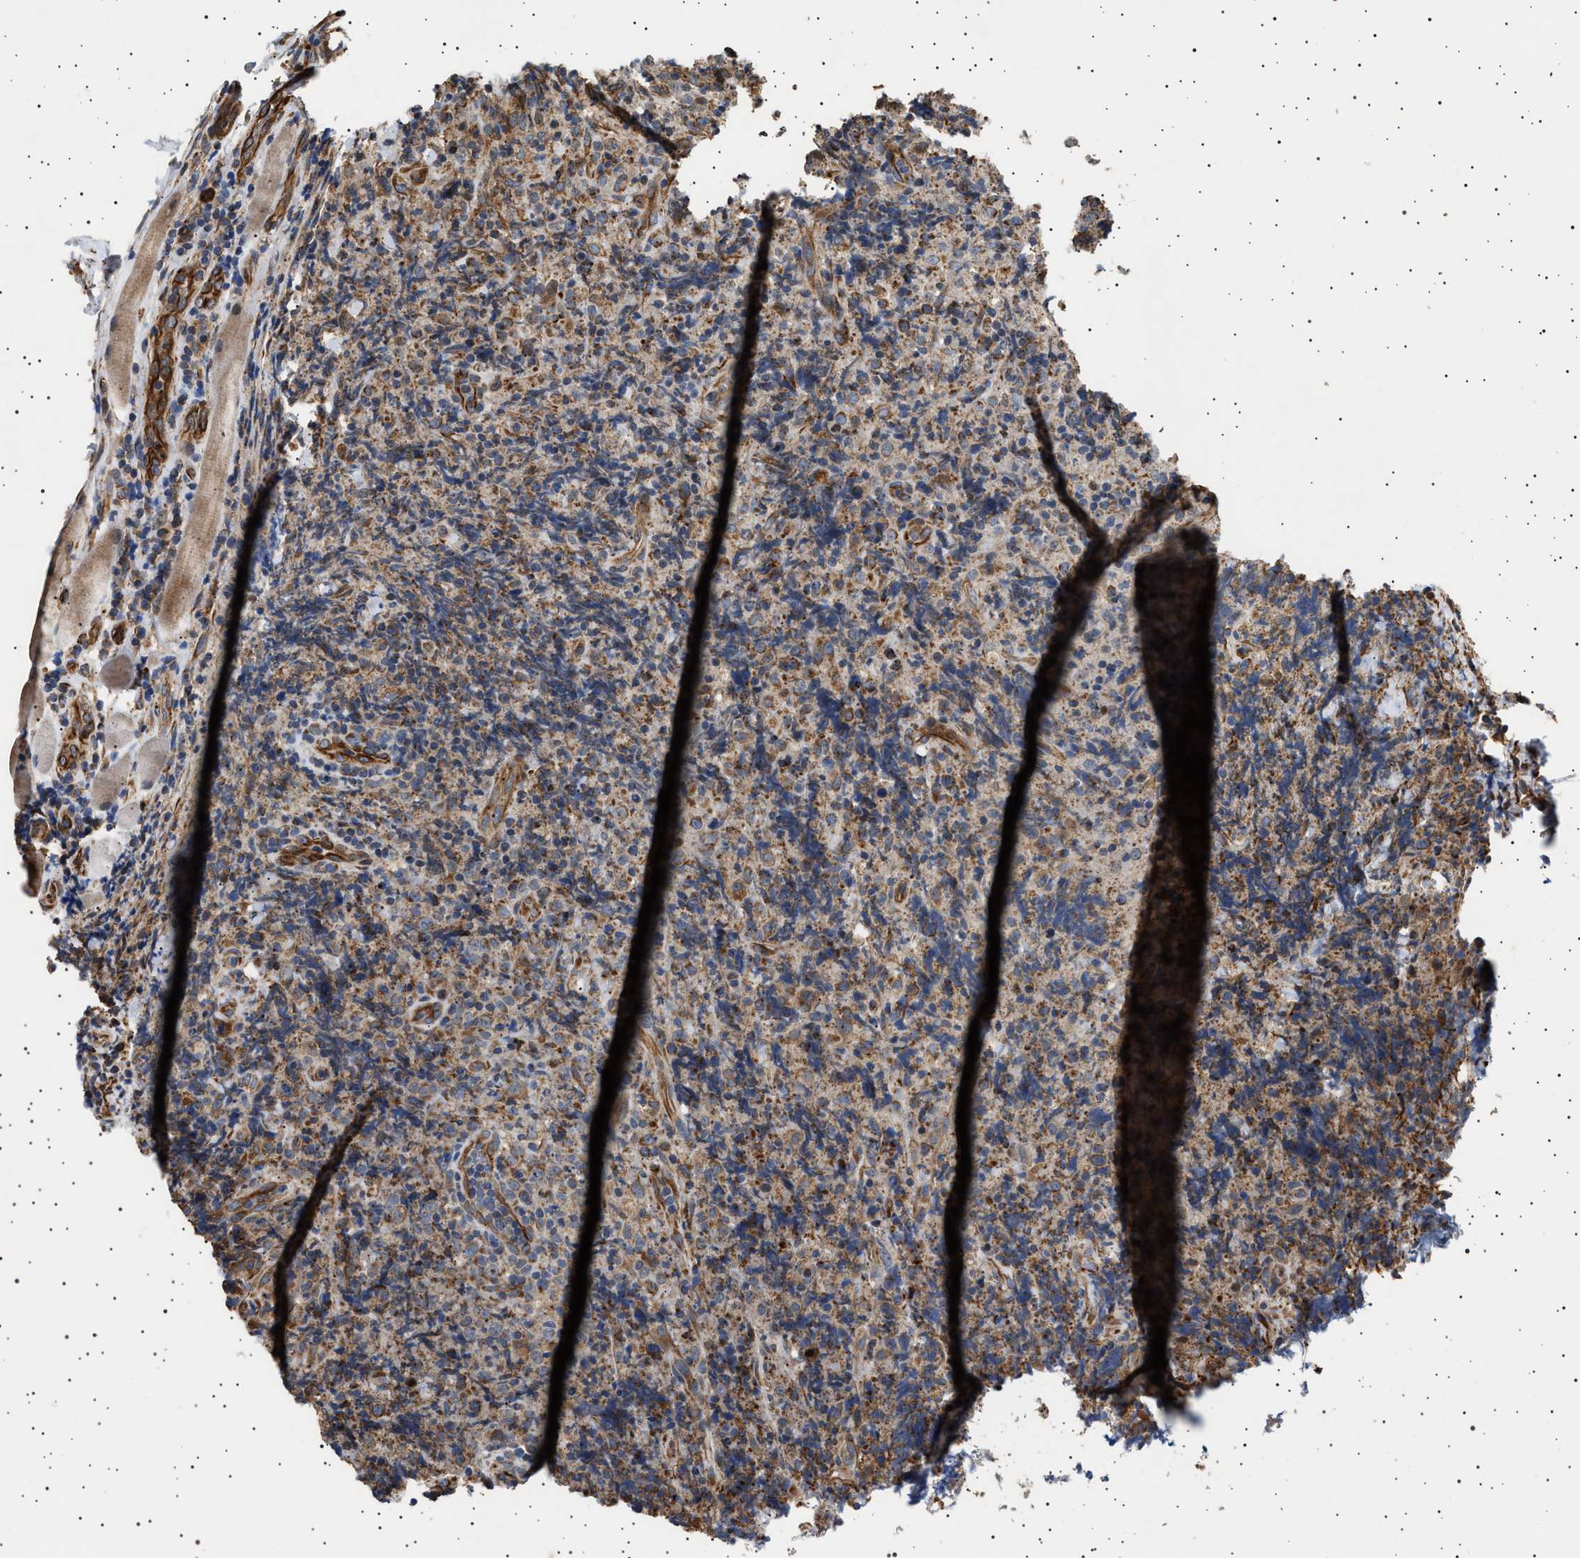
{"staining": {"intensity": "moderate", "quantity": "<25%", "location": "cytoplasmic/membranous"}, "tissue": "lymphoma", "cell_type": "Tumor cells", "image_type": "cancer", "snomed": [{"axis": "morphology", "description": "Malignant lymphoma, non-Hodgkin's type, High grade"}, {"axis": "topography", "description": "Tonsil"}], "caption": "Lymphoma tissue shows moderate cytoplasmic/membranous staining in approximately <25% of tumor cells, visualized by immunohistochemistry. Immunohistochemistry (ihc) stains the protein of interest in brown and the nuclei are stained blue.", "gene": "TRUB2", "patient": {"sex": "female", "age": 36}}